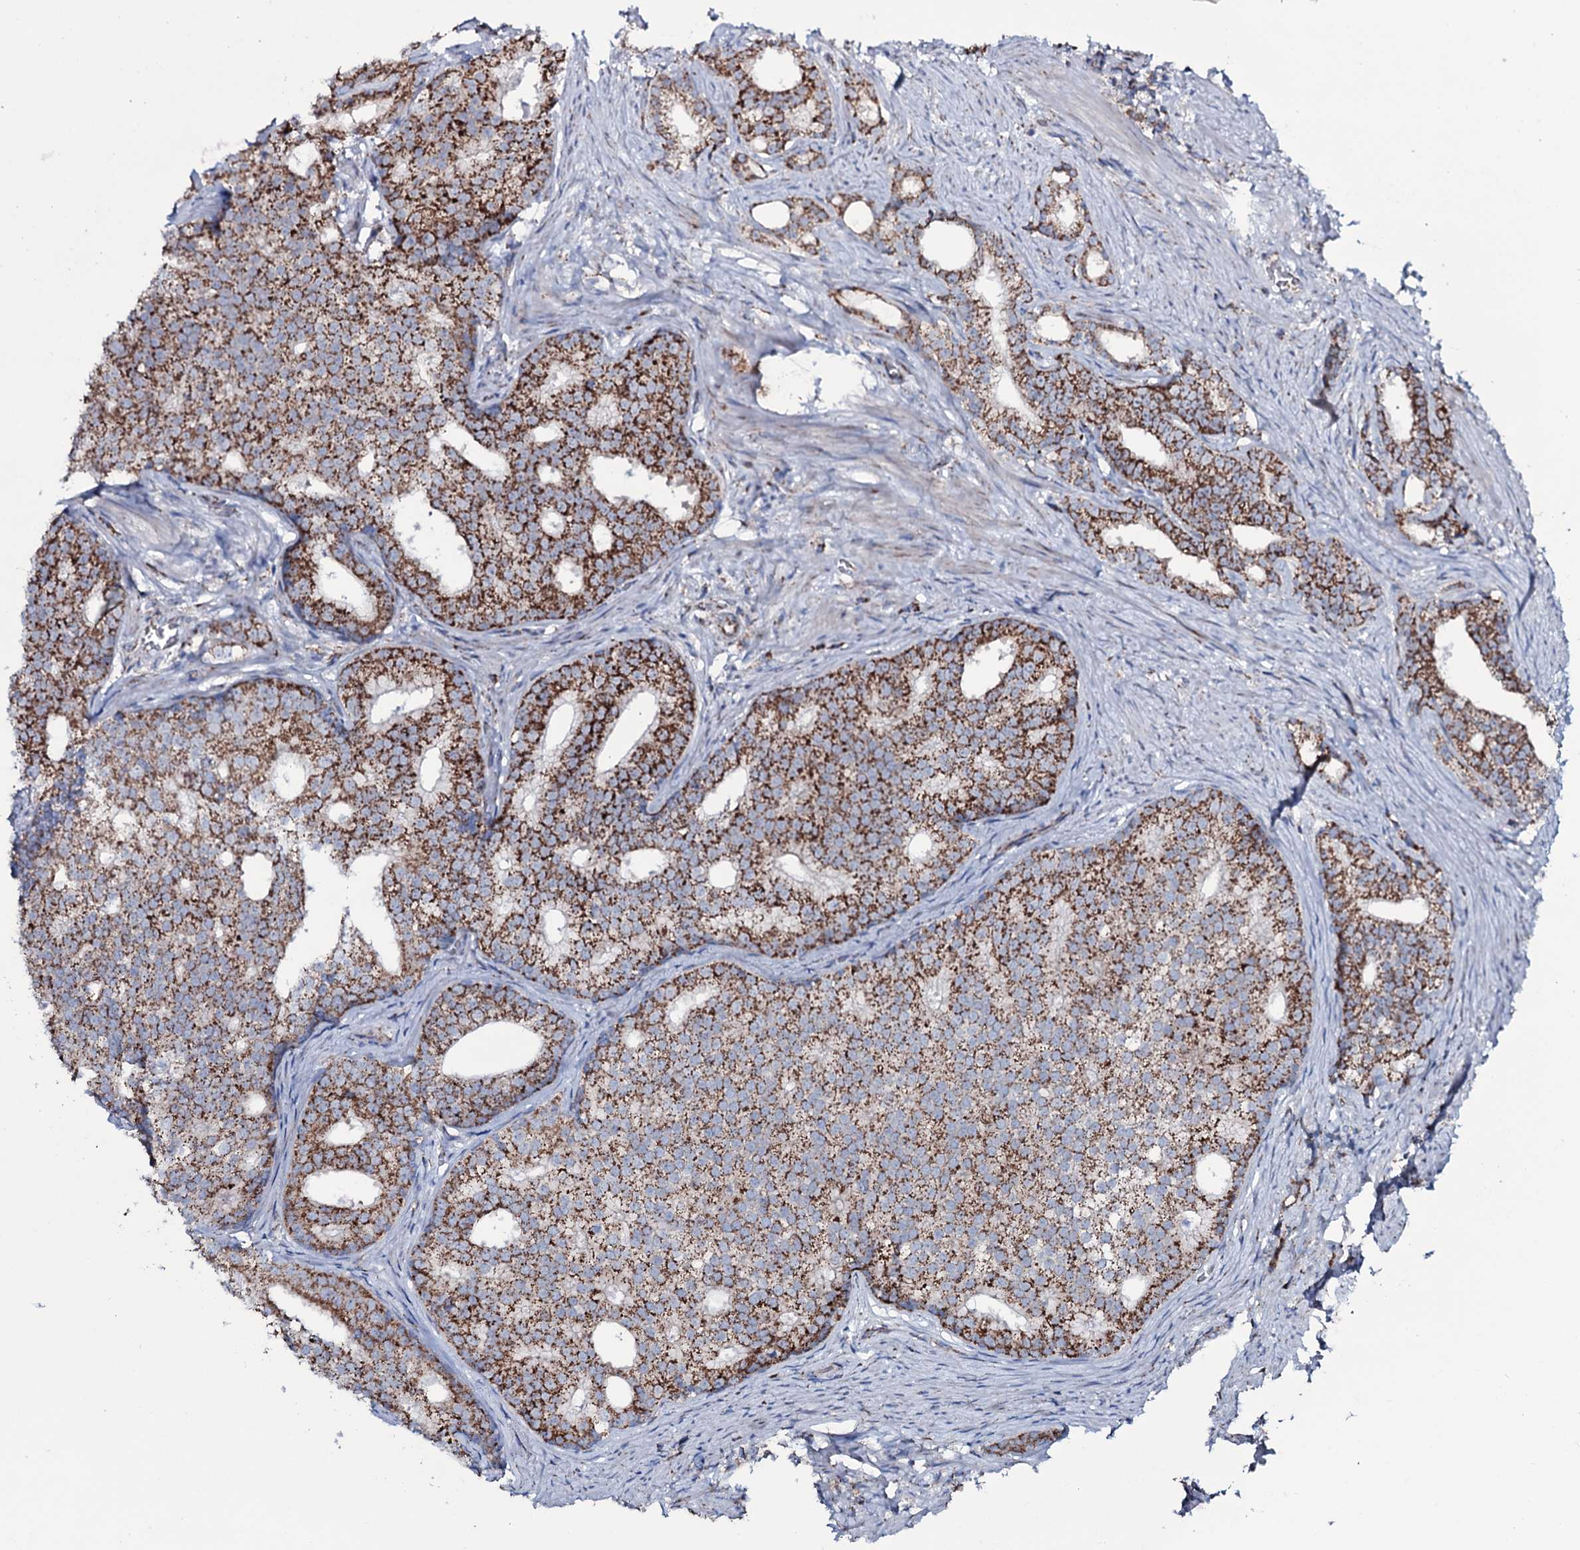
{"staining": {"intensity": "strong", "quantity": ">75%", "location": "cytoplasmic/membranous"}, "tissue": "prostate cancer", "cell_type": "Tumor cells", "image_type": "cancer", "snomed": [{"axis": "morphology", "description": "Adenocarcinoma, Low grade"}, {"axis": "topography", "description": "Prostate"}], "caption": "This micrograph exhibits prostate cancer (adenocarcinoma (low-grade)) stained with immunohistochemistry to label a protein in brown. The cytoplasmic/membranous of tumor cells show strong positivity for the protein. Nuclei are counter-stained blue.", "gene": "MRPS35", "patient": {"sex": "male", "age": 71}}